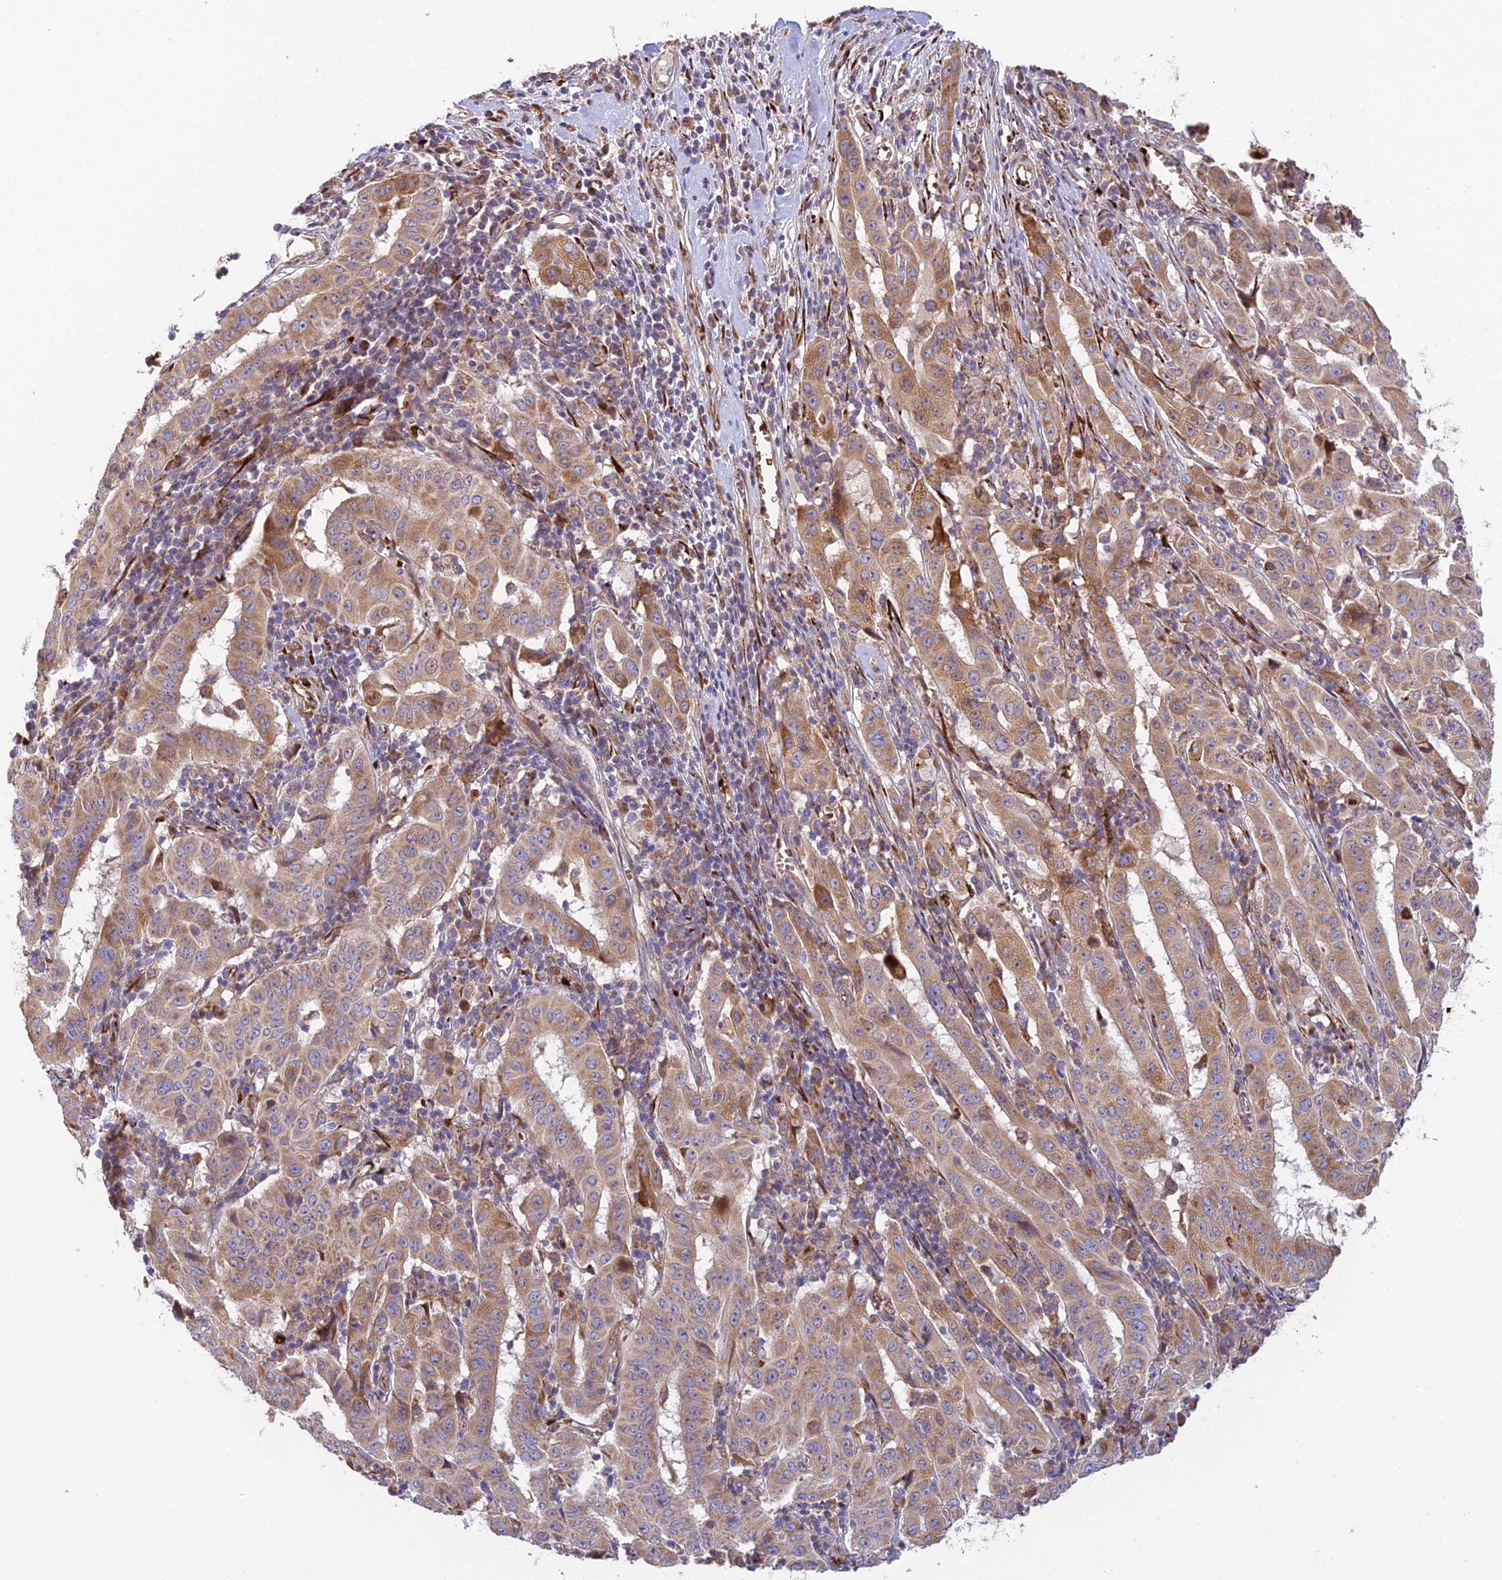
{"staining": {"intensity": "moderate", "quantity": ">75%", "location": "cytoplasmic/membranous"}, "tissue": "pancreatic cancer", "cell_type": "Tumor cells", "image_type": "cancer", "snomed": [{"axis": "morphology", "description": "Adenocarcinoma, NOS"}, {"axis": "topography", "description": "Pancreas"}], "caption": "Human pancreatic cancer stained with a protein marker reveals moderate staining in tumor cells.", "gene": "UFSP2", "patient": {"sex": "male", "age": 63}}